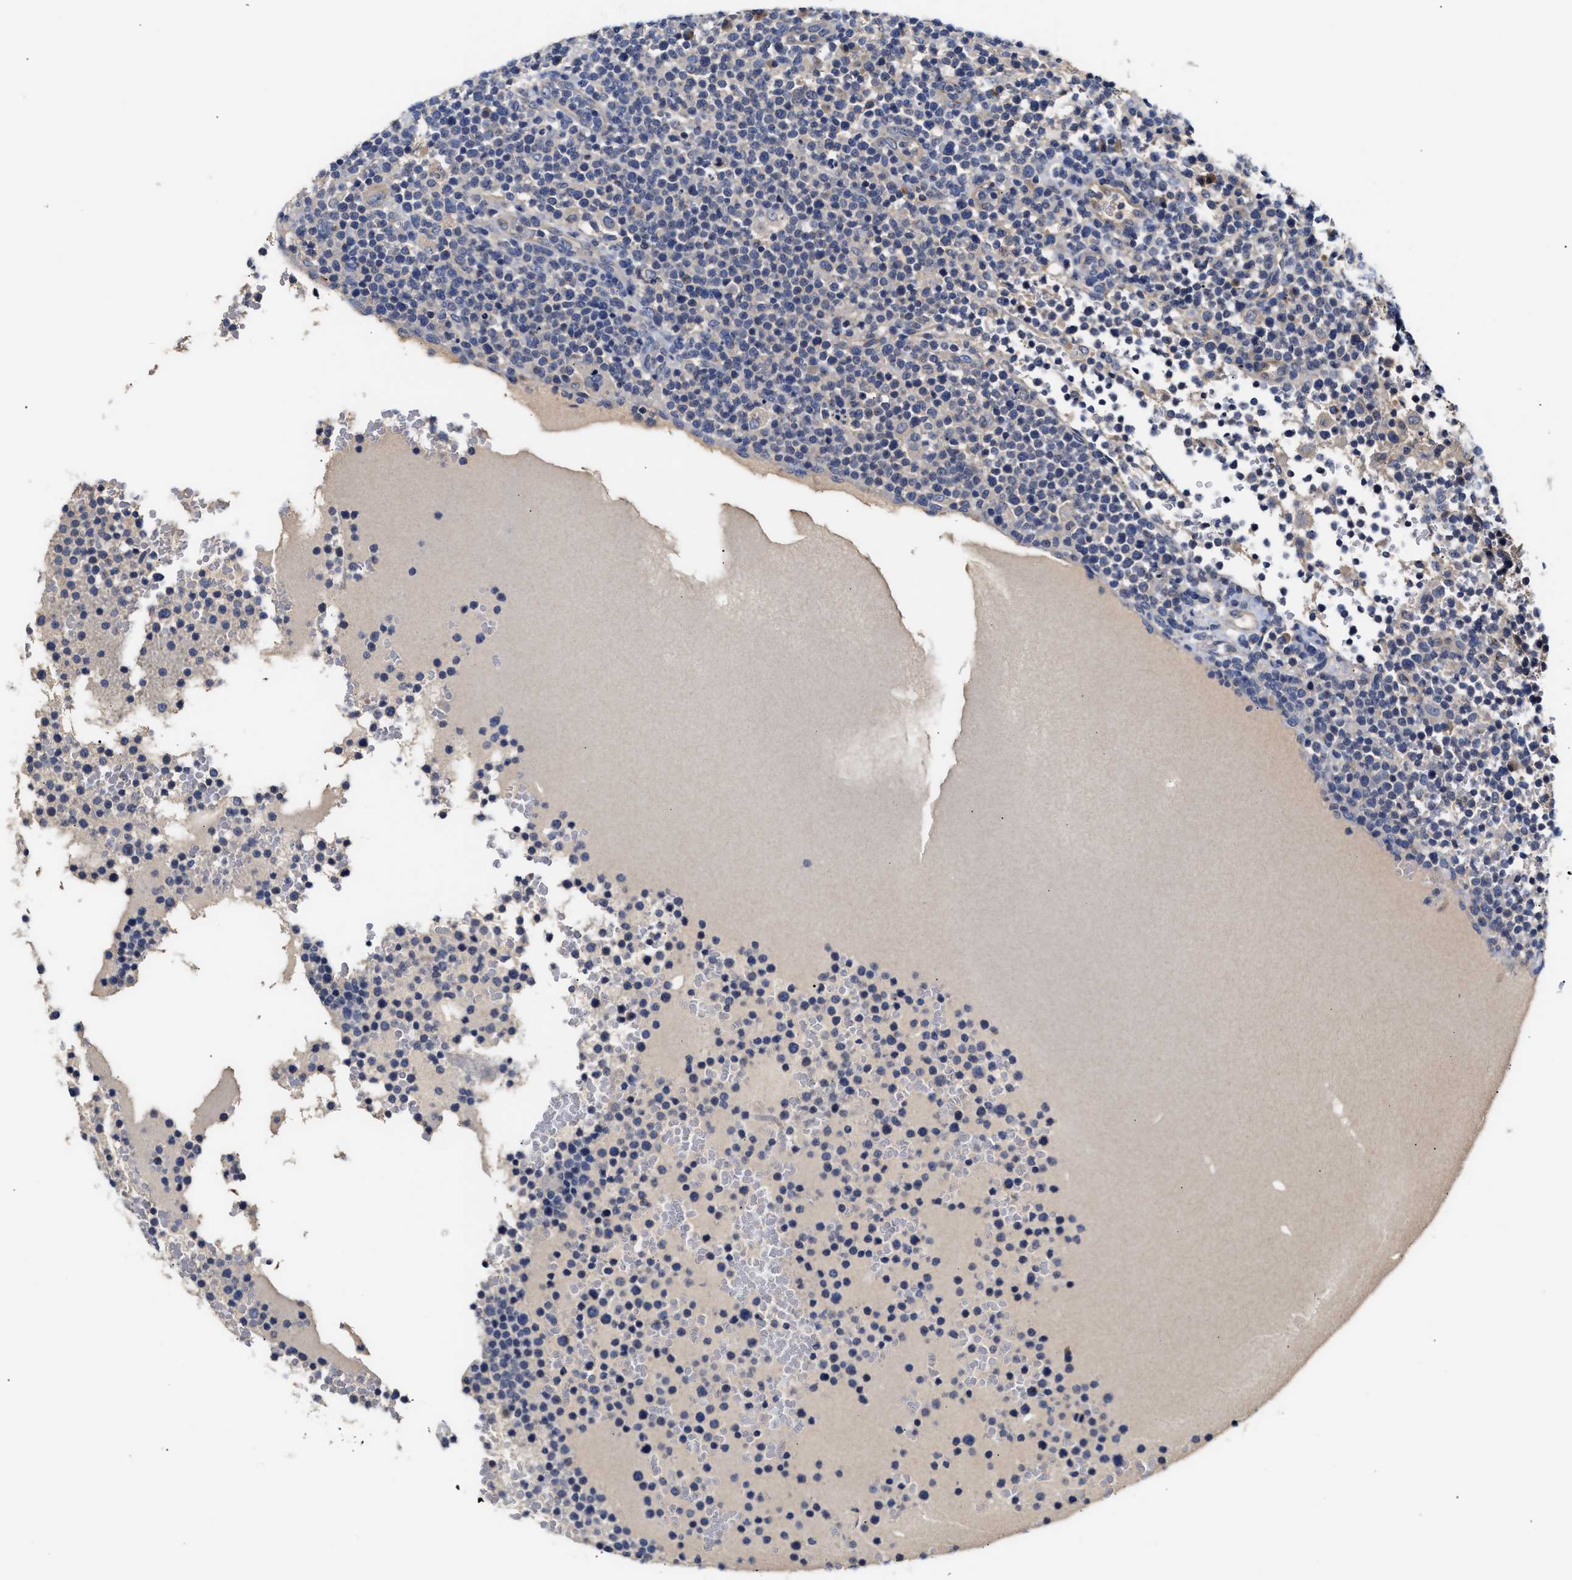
{"staining": {"intensity": "negative", "quantity": "none", "location": "none"}, "tissue": "lymphoma", "cell_type": "Tumor cells", "image_type": "cancer", "snomed": [{"axis": "morphology", "description": "Malignant lymphoma, non-Hodgkin's type, High grade"}, {"axis": "topography", "description": "Lymph node"}], "caption": "Immunohistochemistry (IHC) photomicrograph of neoplastic tissue: lymphoma stained with DAB (3,3'-diaminobenzidine) shows no significant protein expression in tumor cells.", "gene": "CCDC146", "patient": {"sex": "male", "age": 61}}